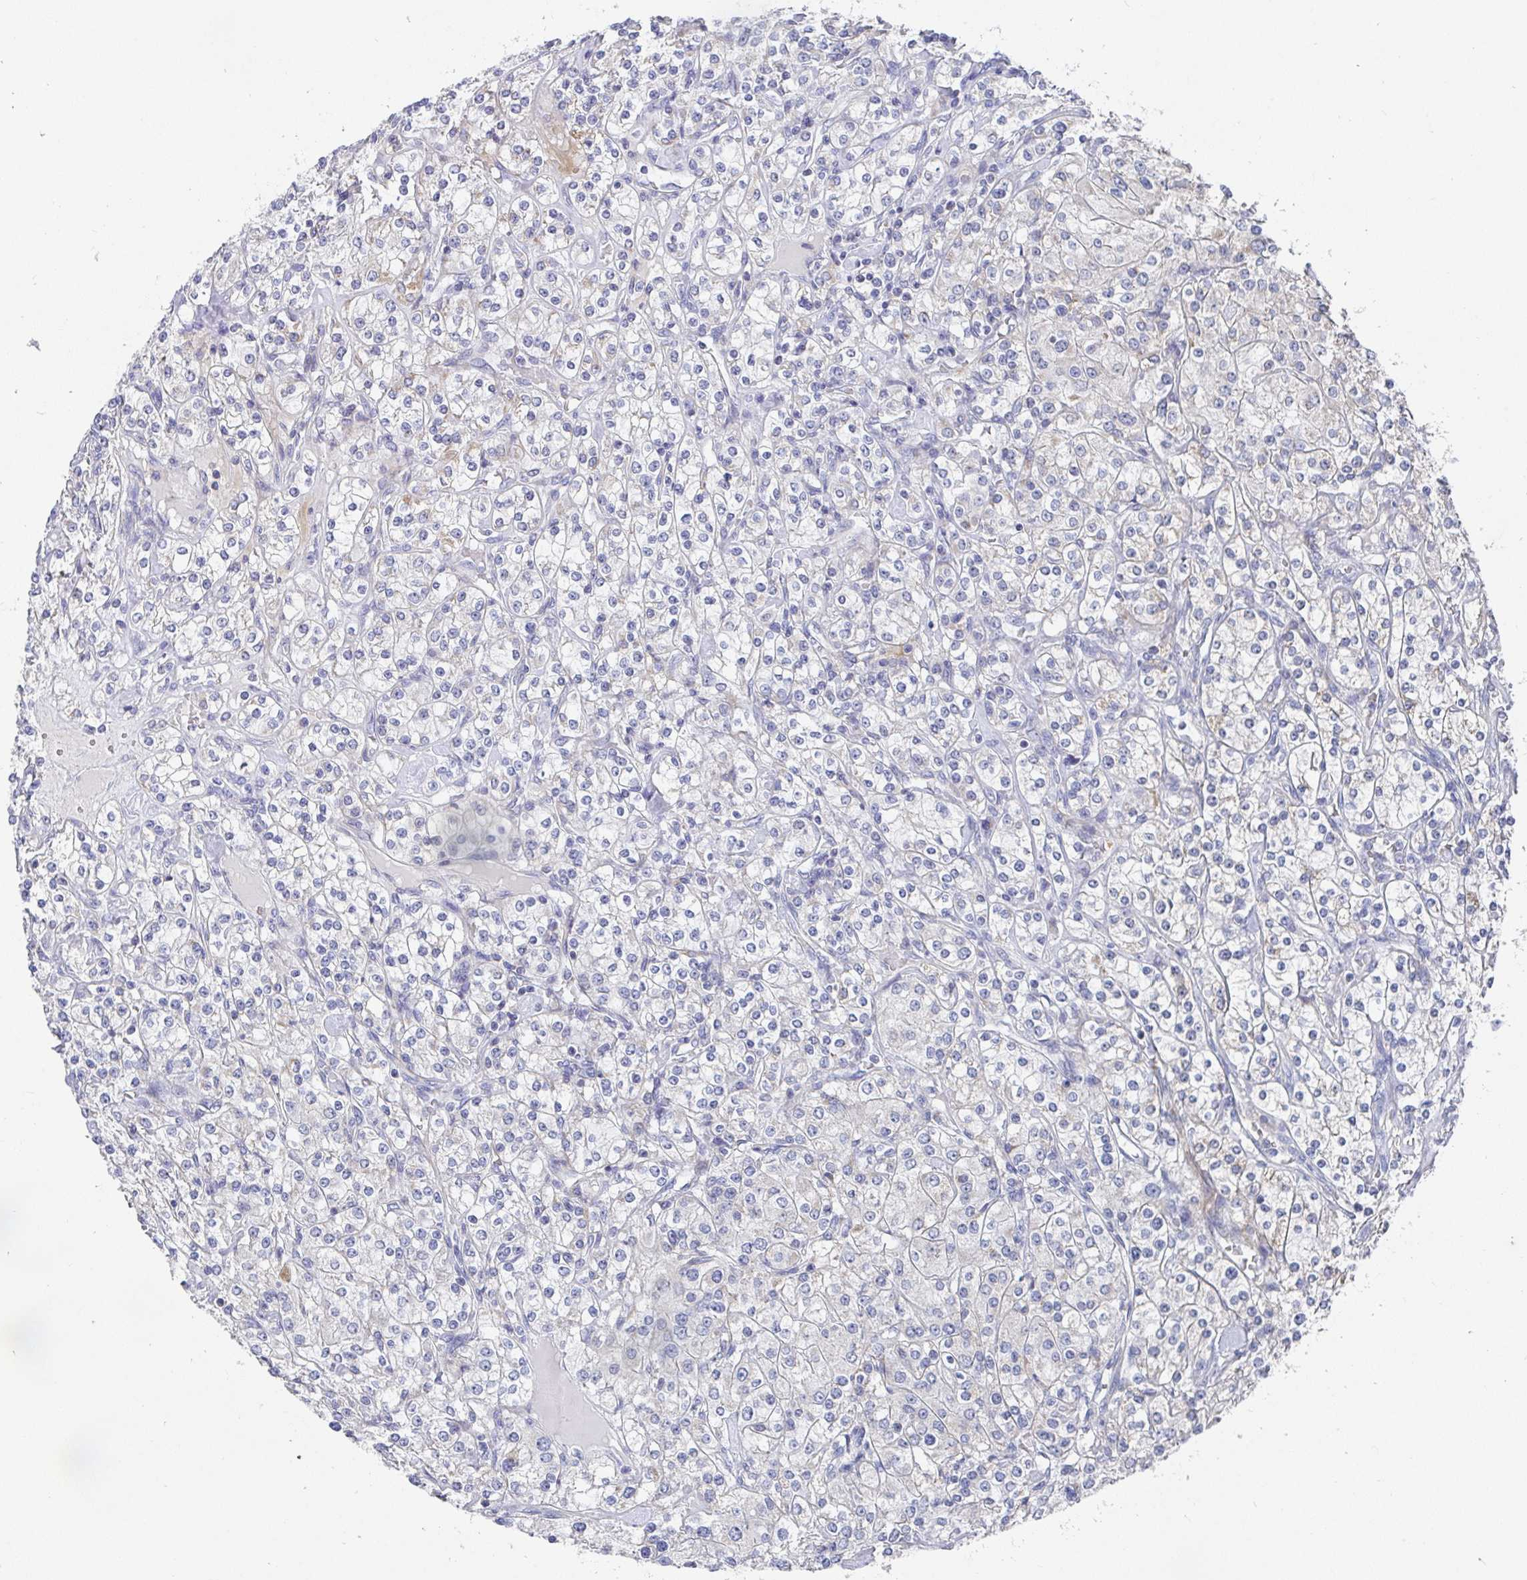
{"staining": {"intensity": "weak", "quantity": "<25%", "location": "cytoplasmic/membranous"}, "tissue": "renal cancer", "cell_type": "Tumor cells", "image_type": "cancer", "snomed": [{"axis": "morphology", "description": "Adenocarcinoma, NOS"}, {"axis": "topography", "description": "Kidney"}], "caption": "IHC of adenocarcinoma (renal) displays no expression in tumor cells.", "gene": "ATP5F1C", "patient": {"sex": "male", "age": 77}}